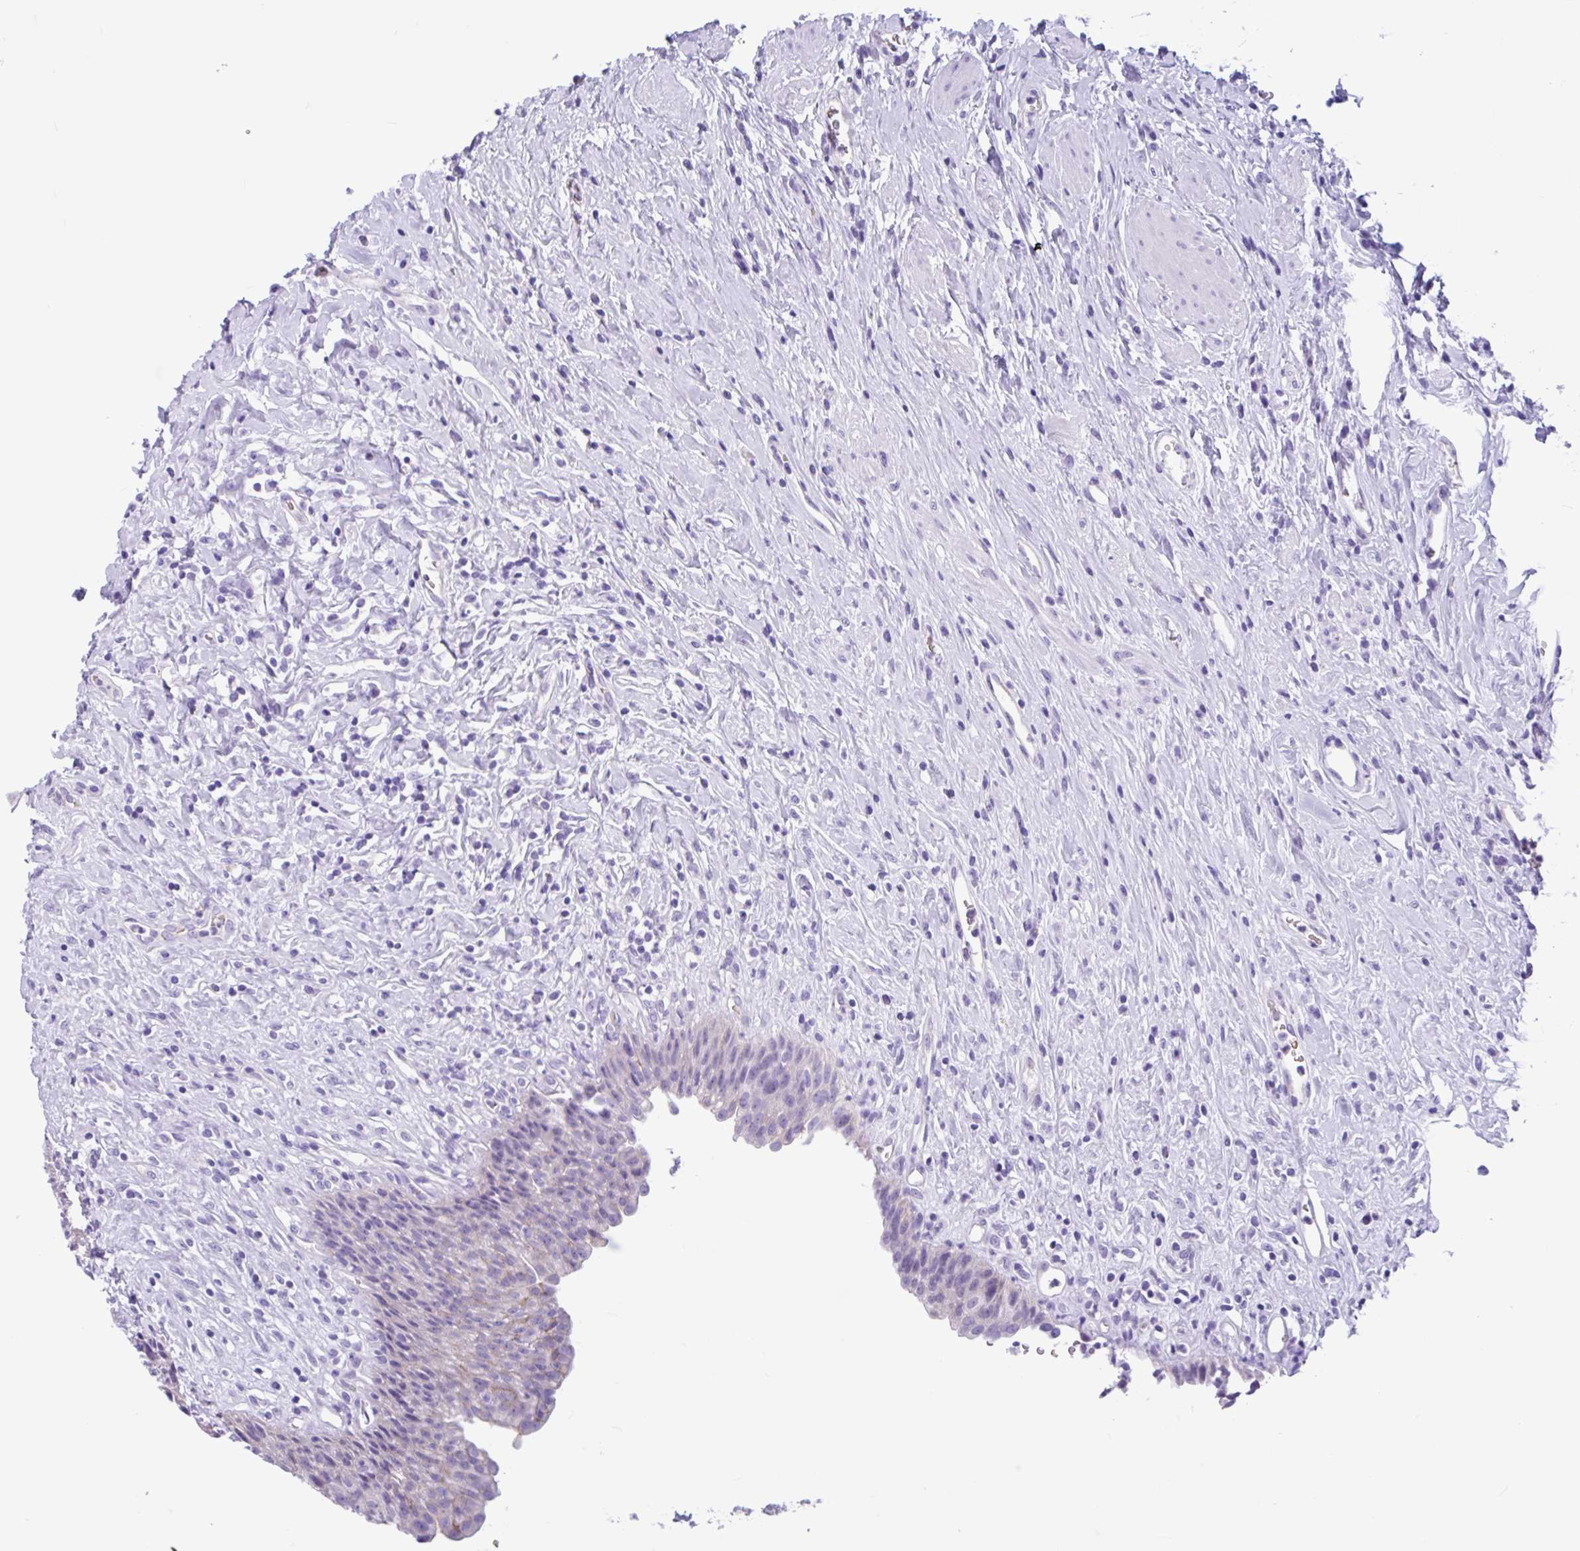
{"staining": {"intensity": "negative", "quantity": "none", "location": "none"}, "tissue": "urinary bladder", "cell_type": "Urothelial cells", "image_type": "normal", "snomed": [{"axis": "morphology", "description": "Normal tissue, NOS"}, {"axis": "topography", "description": "Urinary bladder"}], "caption": "Micrograph shows no significant protein positivity in urothelial cells of unremarkable urinary bladder.", "gene": "TMEM79", "patient": {"sex": "female", "age": 56}}